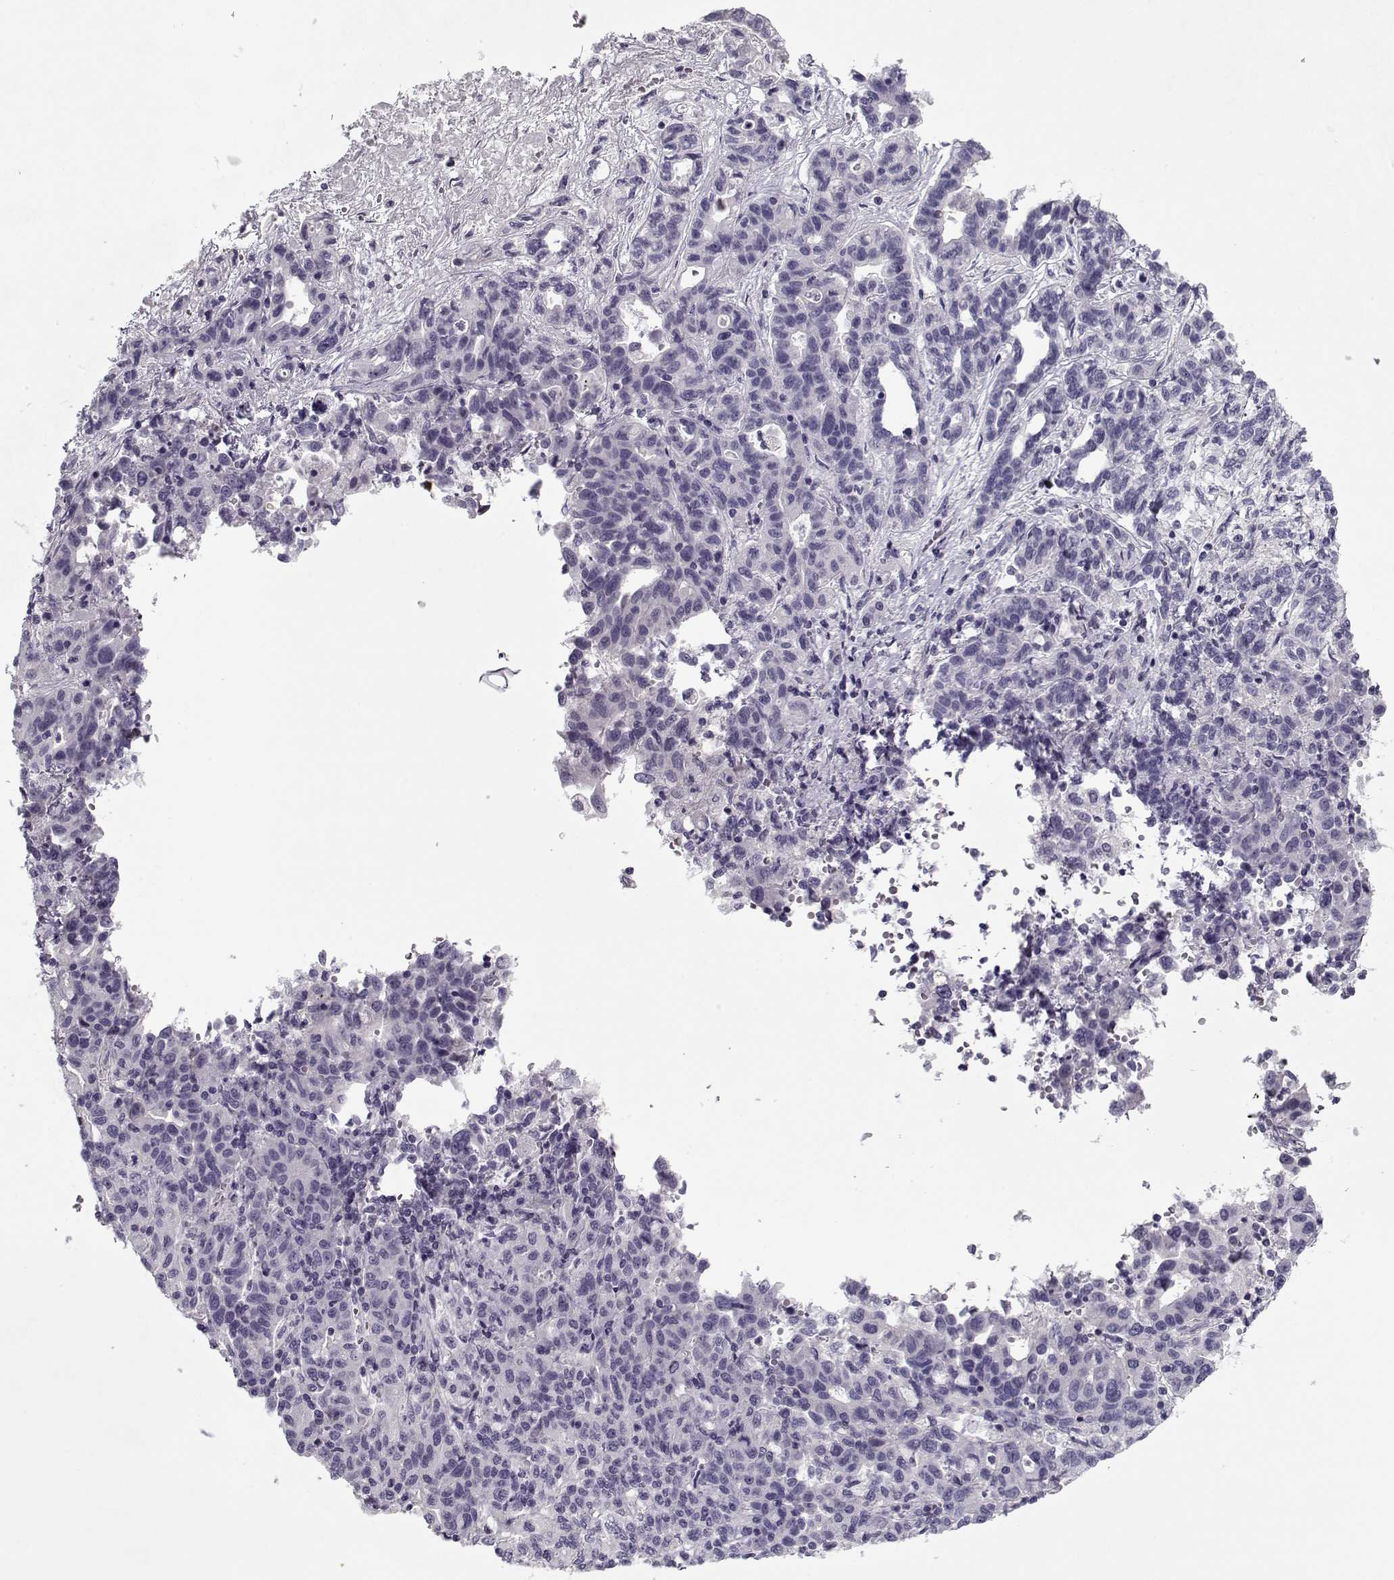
{"staining": {"intensity": "negative", "quantity": "none", "location": "none"}, "tissue": "liver cancer", "cell_type": "Tumor cells", "image_type": "cancer", "snomed": [{"axis": "morphology", "description": "Adenocarcinoma, NOS"}, {"axis": "morphology", "description": "Cholangiocarcinoma"}, {"axis": "topography", "description": "Liver"}], "caption": "This photomicrograph is of liver cancer stained with immunohistochemistry to label a protein in brown with the nuclei are counter-stained blue. There is no staining in tumor cells.", "gene": "CCDC136", "patient": {"sex": "male", "age": 64}}